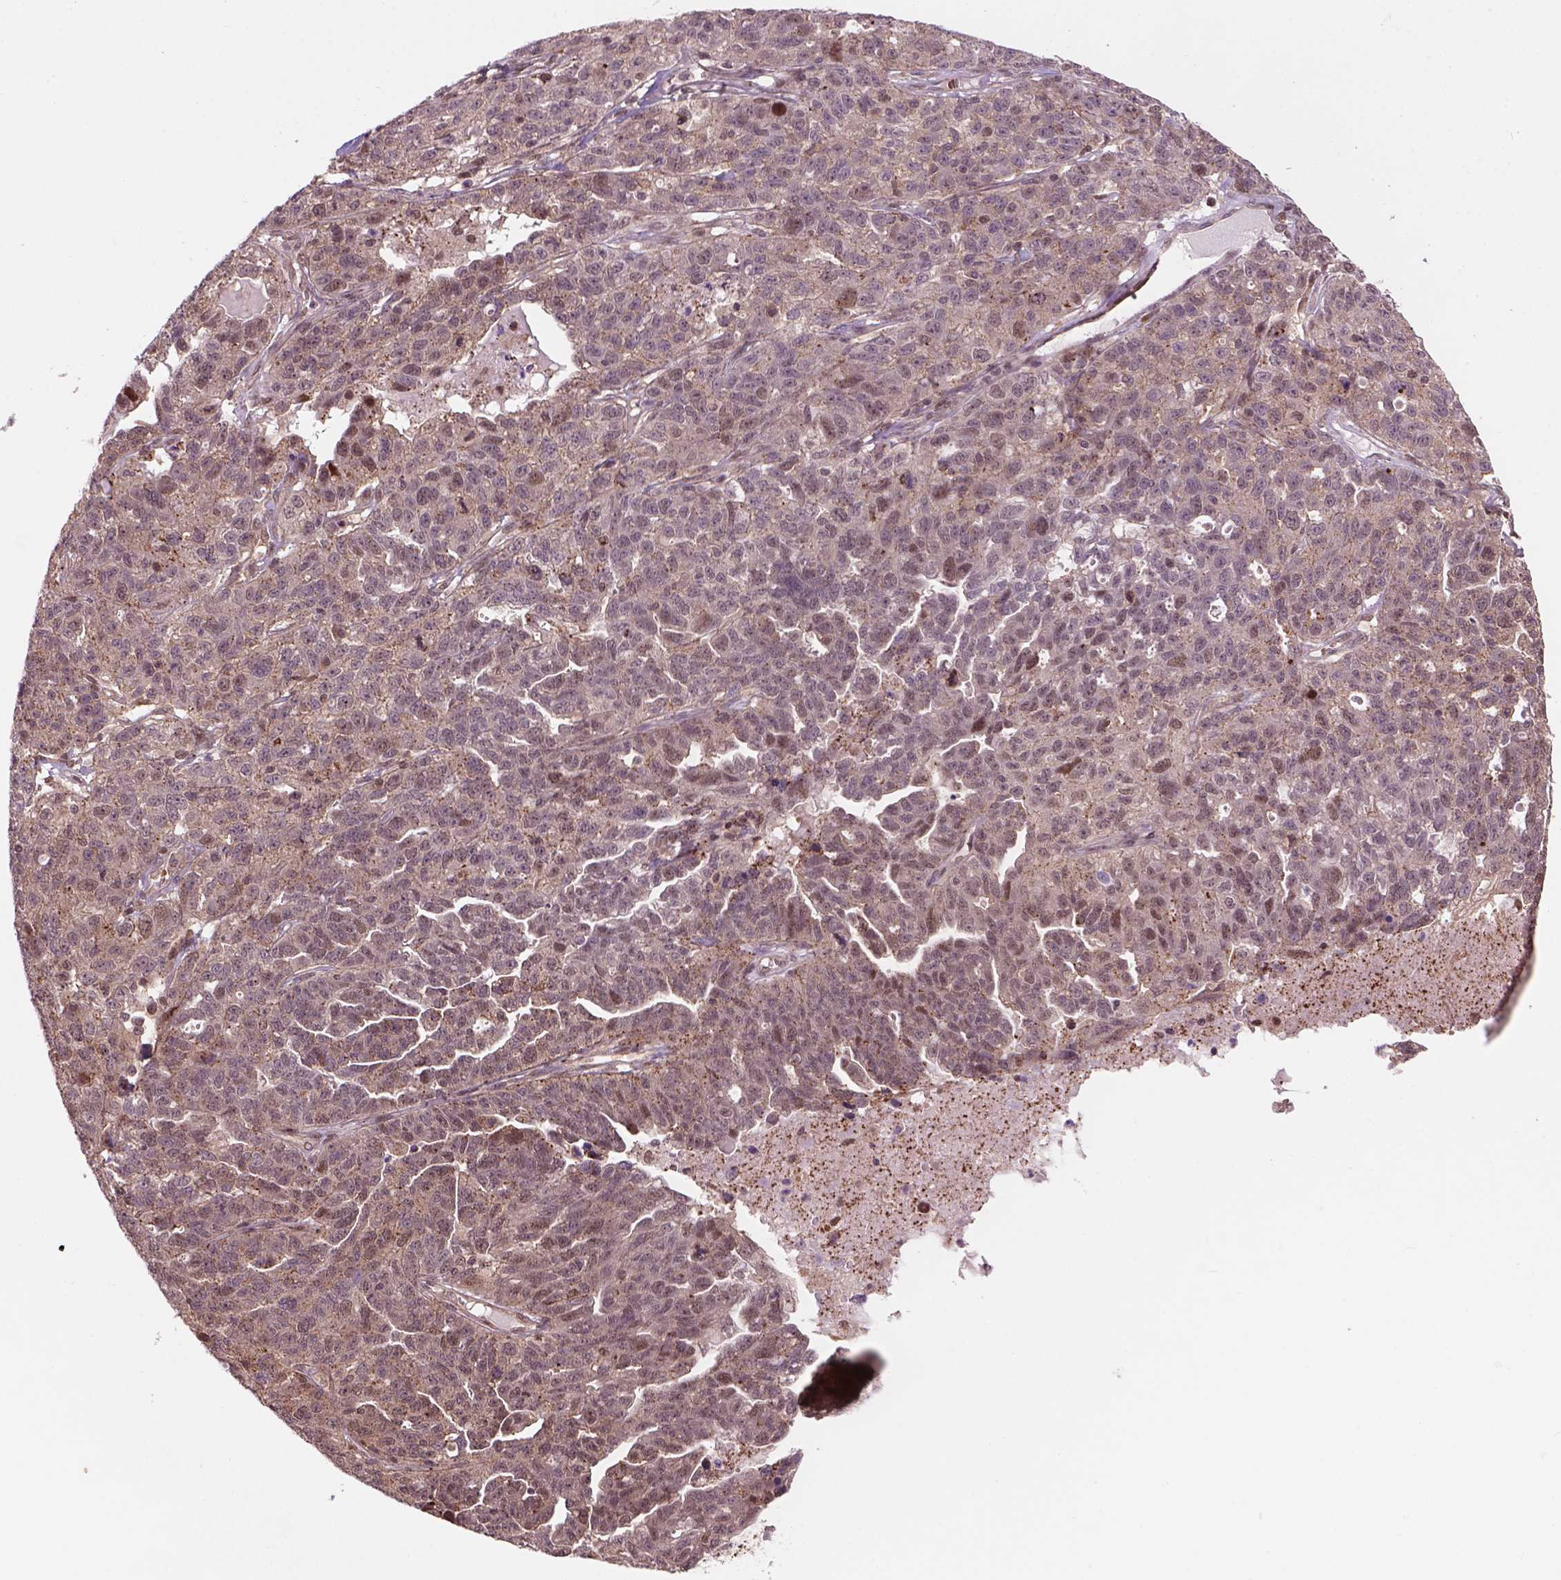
{"staining": {"intensity": "weak", "quantity": ">75%", "location": "cytoplasmic/membranous,nuclear"}, "tissue": "ovarian cancer", "cell_type": "Tumor cells", "image_type": "cancer", "snomed": [{"axis": "morphology", "description": "Cystadenocarcinoma, serous, NOS"}, {"axis": "topography", "description": "Ovary"}], "caption": "Immunohistochemical staining of human ovarian cancer shows low levels of weak cytoplasmic/membranous and nuclear expression in about >75% of tumor cells.", "gene": "PSMD11", "patient": {"sex": "female", "age": 71}}